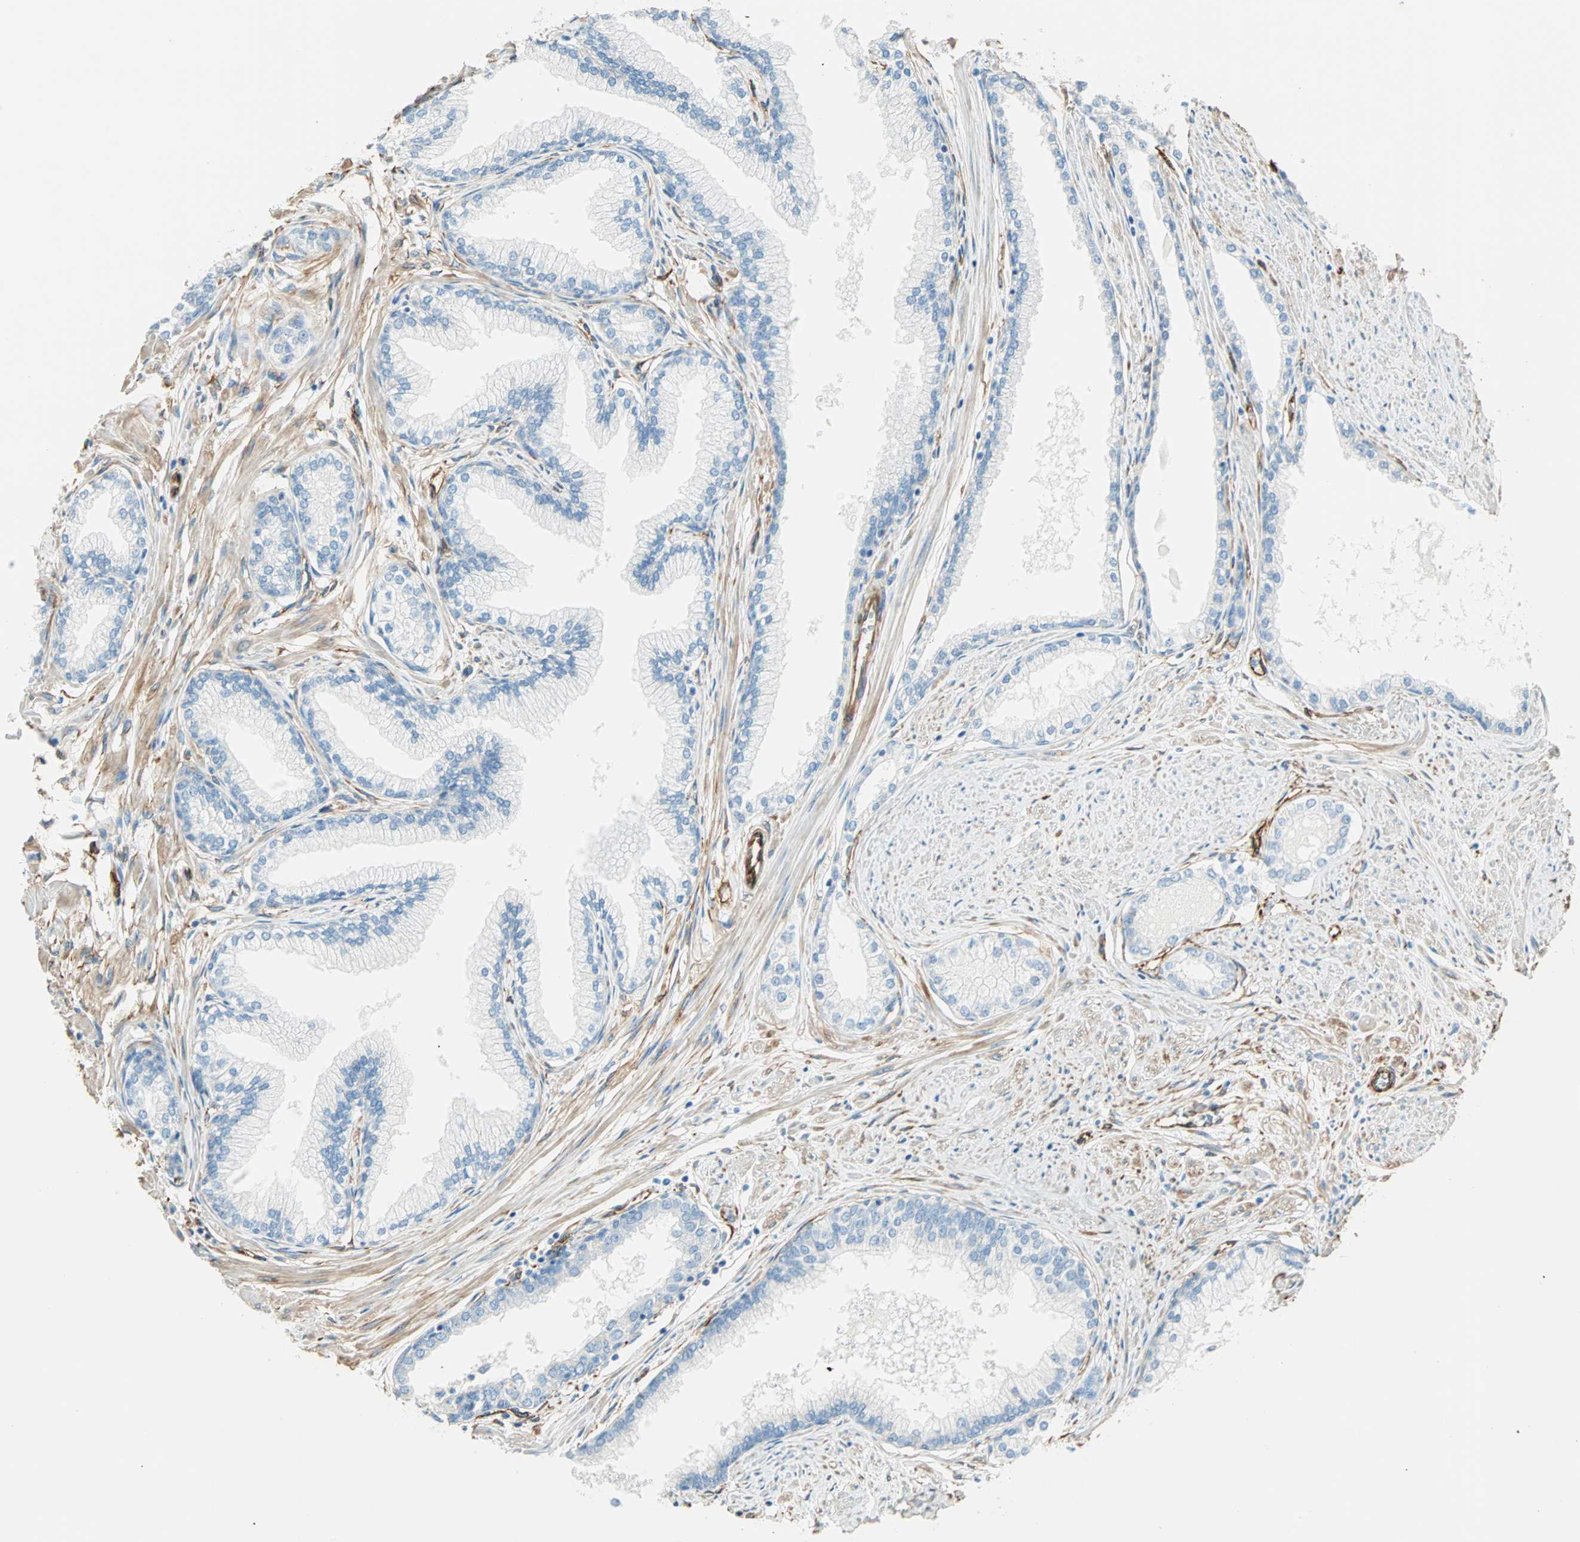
{"staining": {"intensity": "negative", "quantity": "none", "location": "none"}, "tissue": "prostate", "cell_type": "Glandular cells", "image_type": "normal", "snomed": [{"axis": "morphology", "description": "Normal tissue, NOS"}, {"axis": "topography", "description": "Prostate"}], "caption": "The photomicrograph demonstrates no significant expression in glandular cells of prostate. Brightfield microscopy of IHC stained with DAB (brown) and hematoxylin (blue), captured at high magnification.", "gene": "NES", "patient": {"sex": "male", "age": 64}}